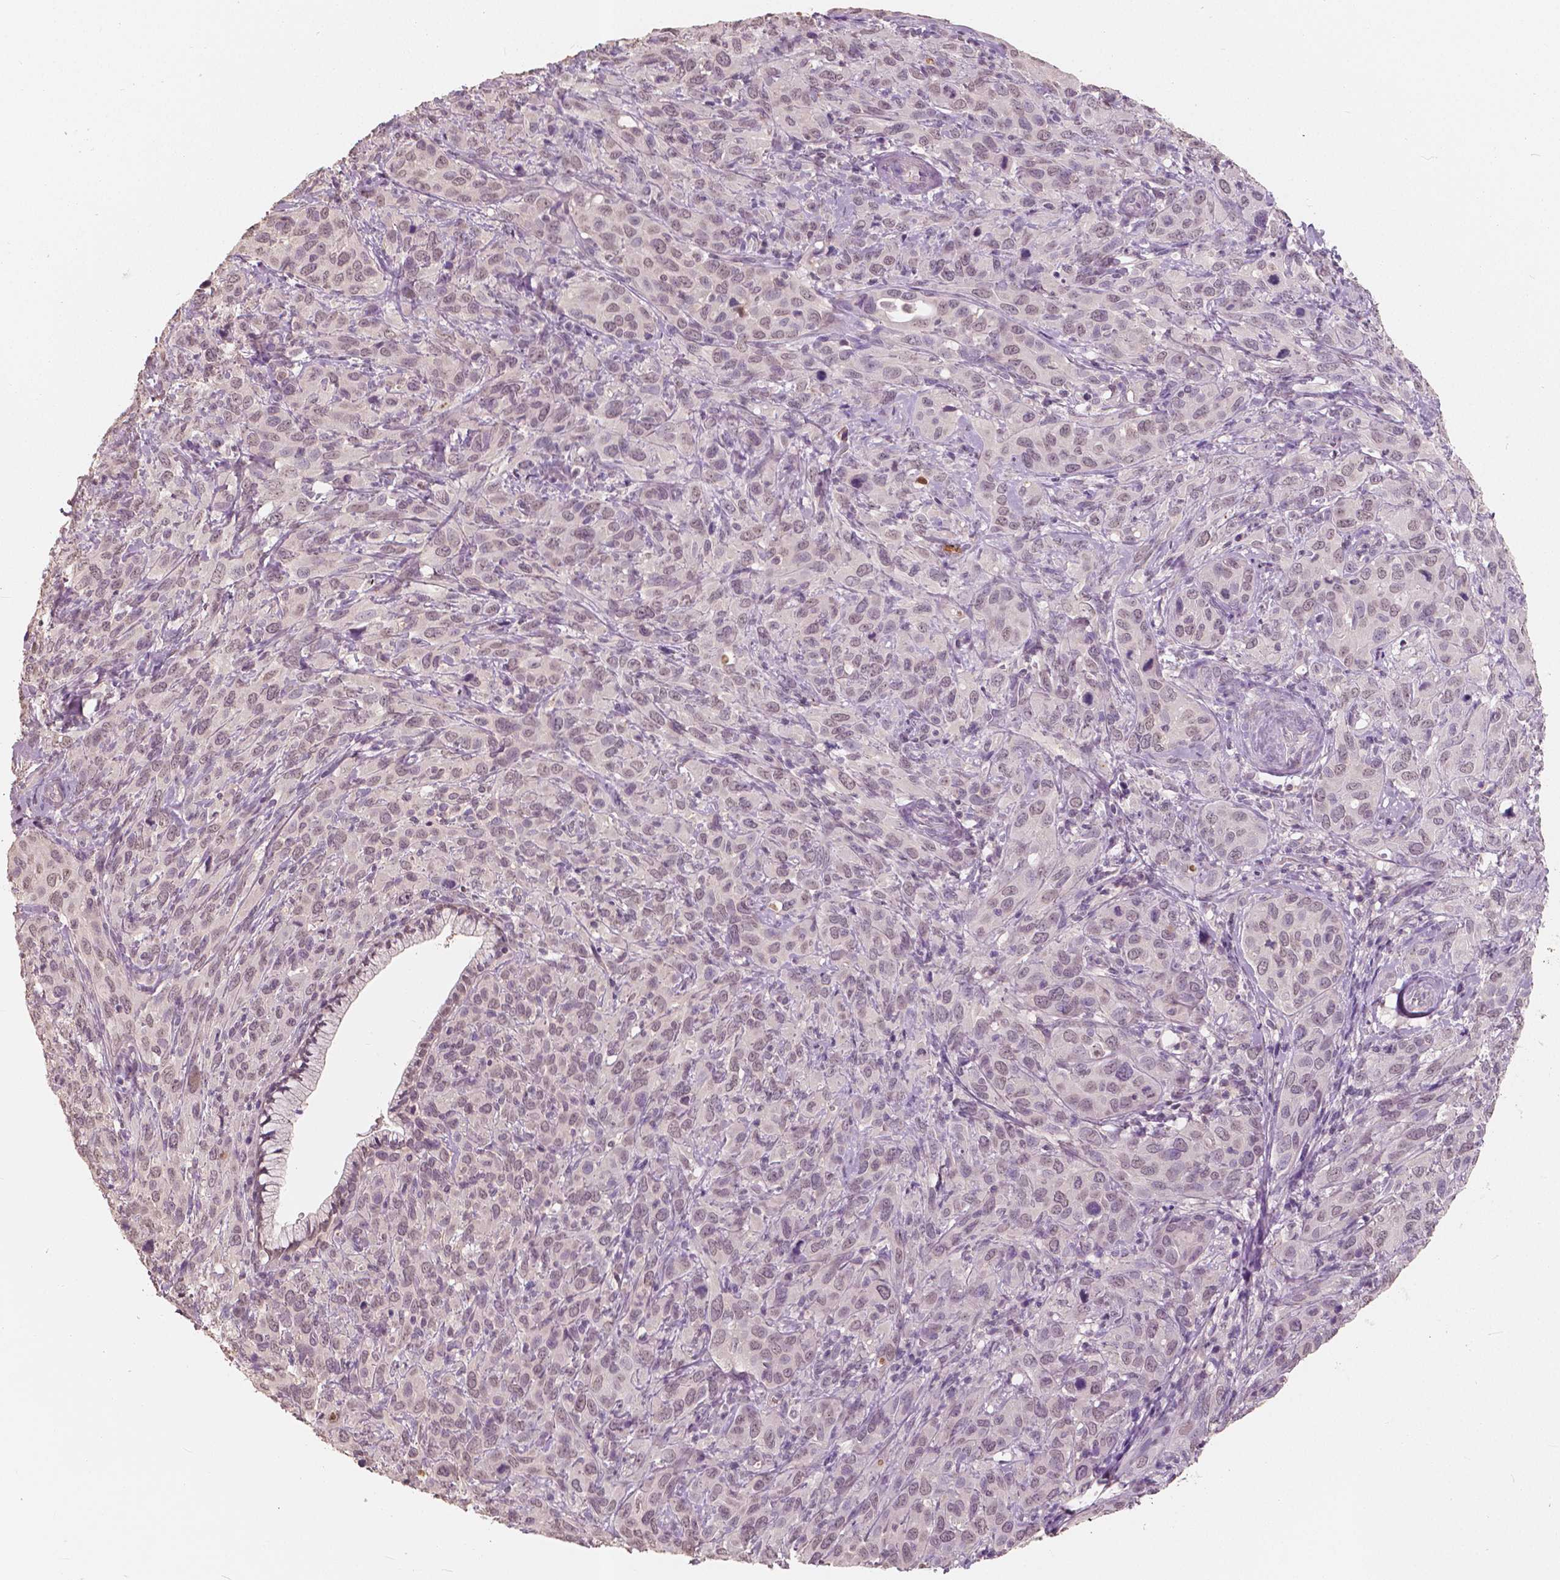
{"staining": {"intensity": "weak", "quantity": ">75%", "location": "nuclear"}, "tissue": "cervical cancer", "cell_type": "Tumor cells", "image_type": "cancer", "snomed": [{"axis": "morphology", "description": "Squamous cell carcinoma, NOS"}, {"axis": "topography", "description": "Cervix"}], "caption": "Immunohistochemical staining of cervical cancer (squamous cell carcinoma) reveals low levels of weak nuclear staining in approximately >75% of tumor cells. Immunohistochemistry stains the protein of interest in brown and the nuclei are stained blue.", "gene": "SAT2", "patient": {"sex": "female", "age": 51}}